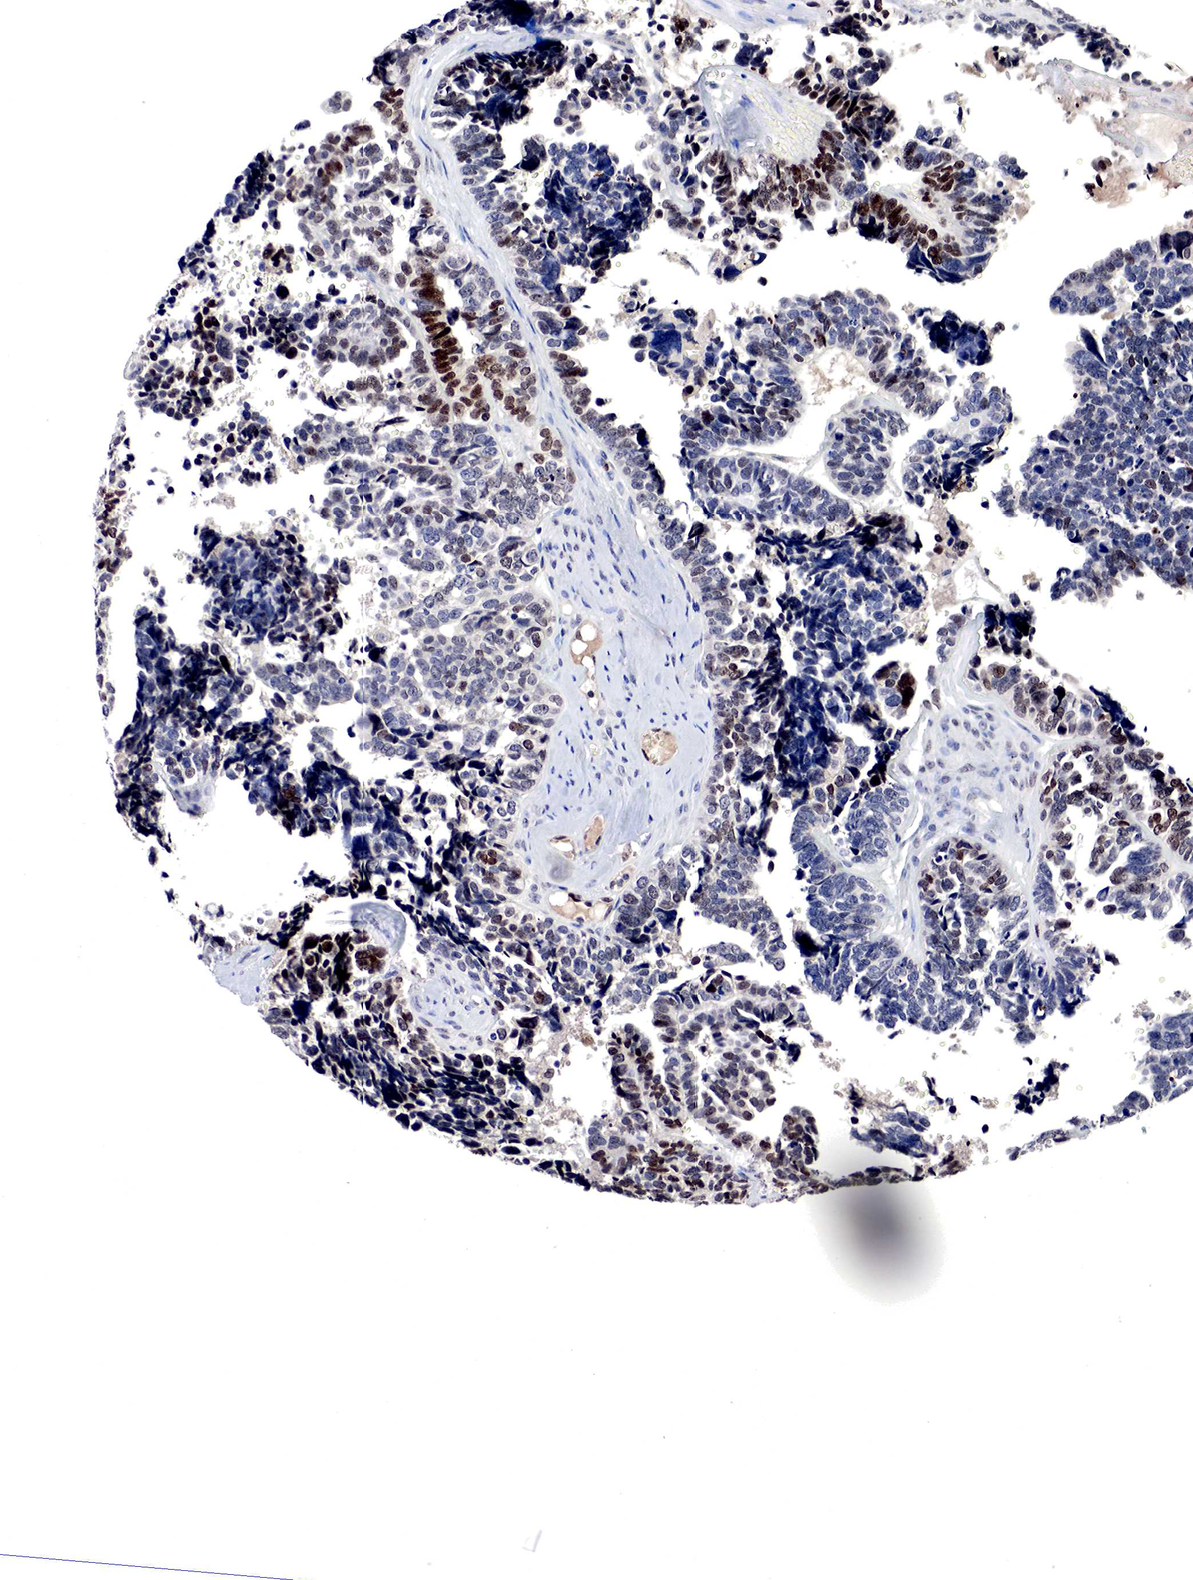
{"staining": {"intensity": "strong", "quantity": "25%-75%", "location": "nuclear"}, "tissue": "ovarian cancer", "cell_type": "Tumor cells", "image_type": "cancer", "snomed": [{"axis": "morphology", "description": "Cystadenocarcinoma, serous, NOS"}, {"axis": "topography", "description": "Ovary"}], "caption": "Ovarian cancer was stained to show a protein in brown. There is high levels of strong nuclear positivity in approximately 25%-75% of tumor cells.", "gene": "DACH2", "patient": {"sex": "female", "age": 77}}